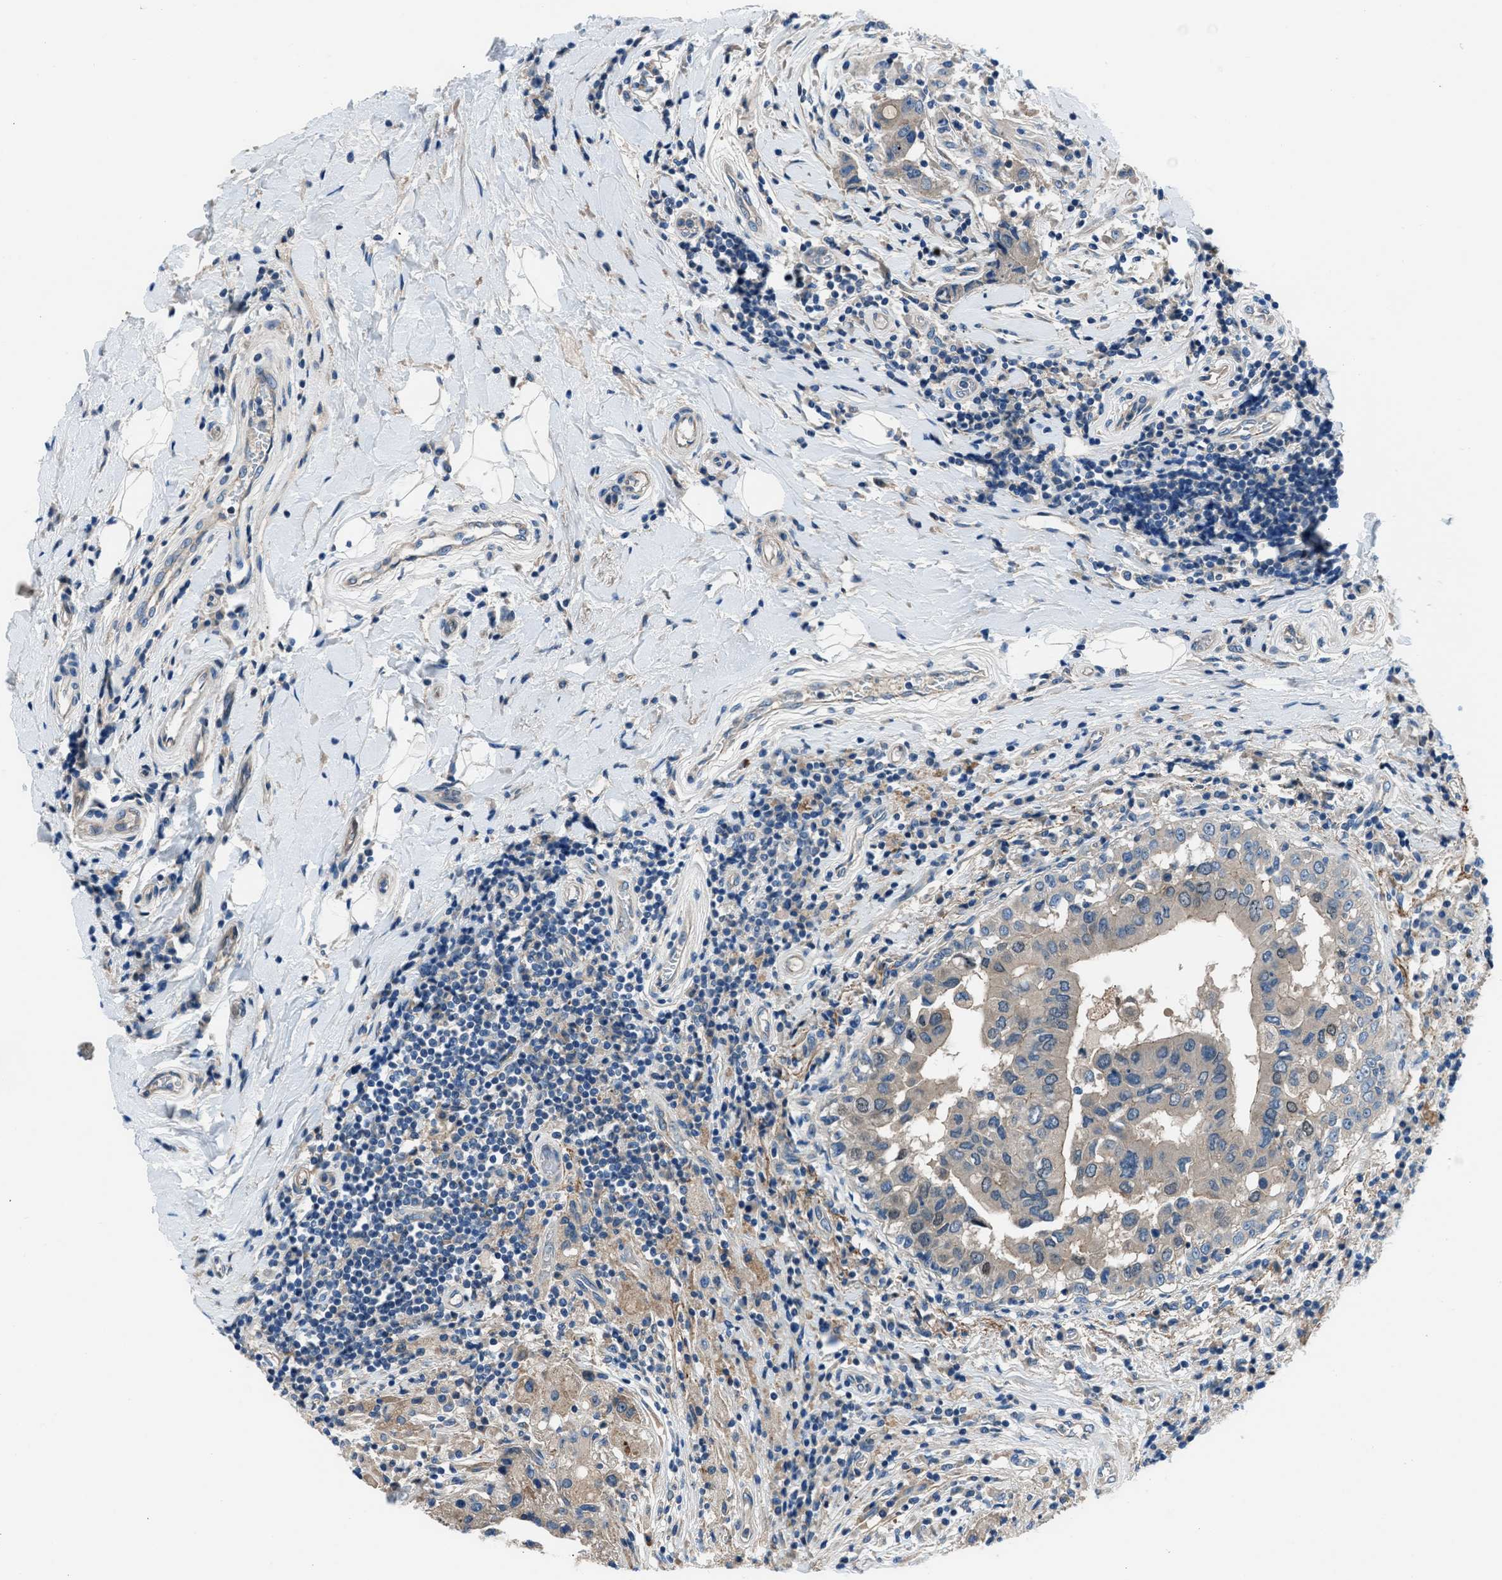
{"staining": {"intensity": "weak", "quantity": "<25%", "location": "cytoplasmic/membranous"}, "tissue": "breast cancer", "cell_type": "Tumor cells", "image_type": "cancer", "snomed": [{"axis": "morphology", "description": "Duct carcinoma"}, {"axis": "topography", "description": "Breast"}], "caption": "This is an IHC photomicrograph of human infiltrating ductal carcinoma (breast). There is no positivity in tumor cells.", "gene": "SLC38A6", "patient": {"sex": "female", "age": 27}}